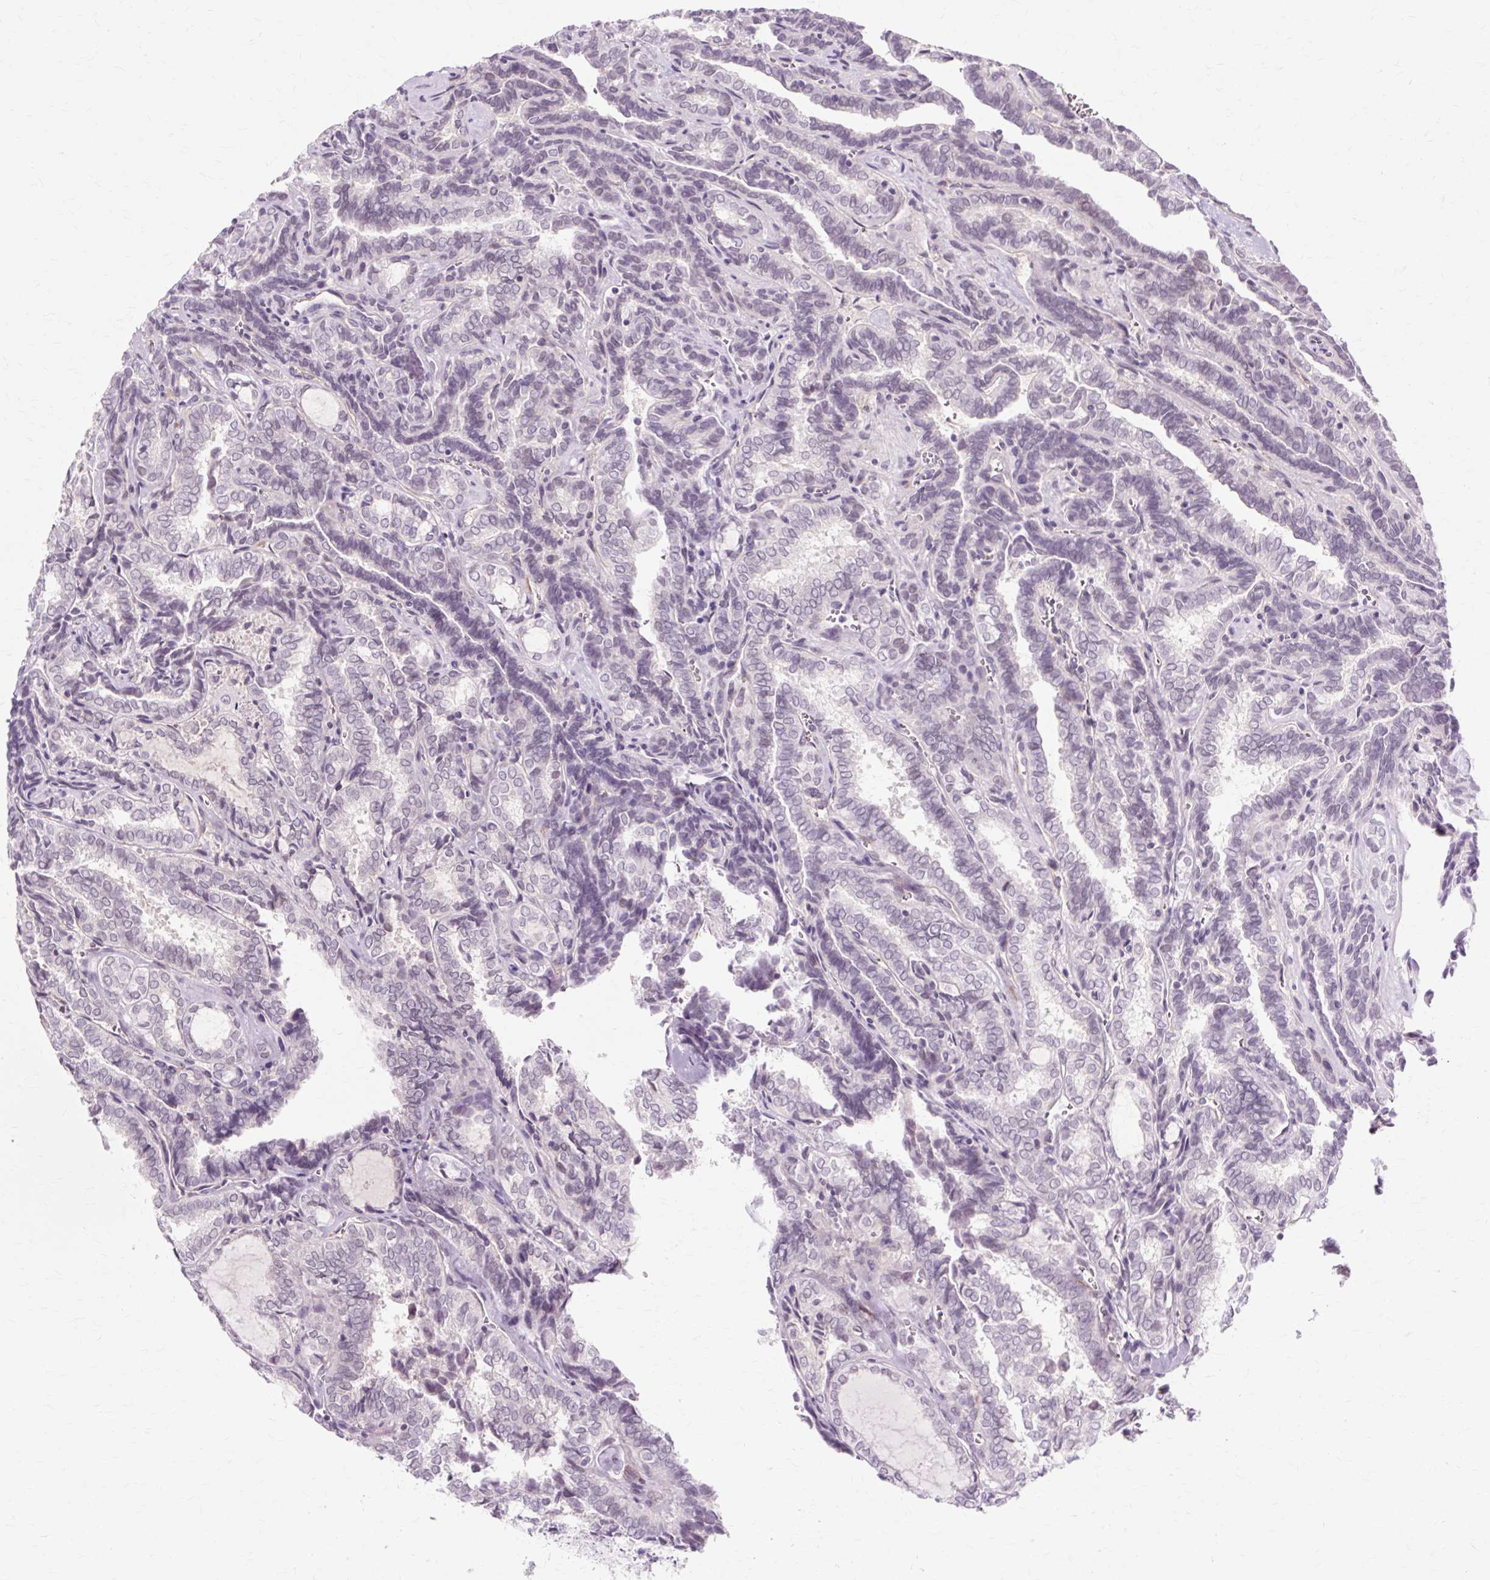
{"staining": {"intensity": "negative", "quantity": "none", "location": "none"}, "tissue": "thyroid cancer", "cell_type": "Tumor cells", "image_type": "cancer", "snomed": [{"axis": "morphology", "description": "Papillary adenocarcinoma, NOS"}, {"axis": "topography", "description": "Thyroid gland"}], "caption": "Immunohistochemistry of thyroid cancer (papillary adenocarcinoma) demonstrates no staining in tumor cells. (Brightfield microscopy of DAB immunohistochemistry (IHC) at high magnification).", "gene": "ZNF35", "patient": {"sex": "female", "age": 30}}